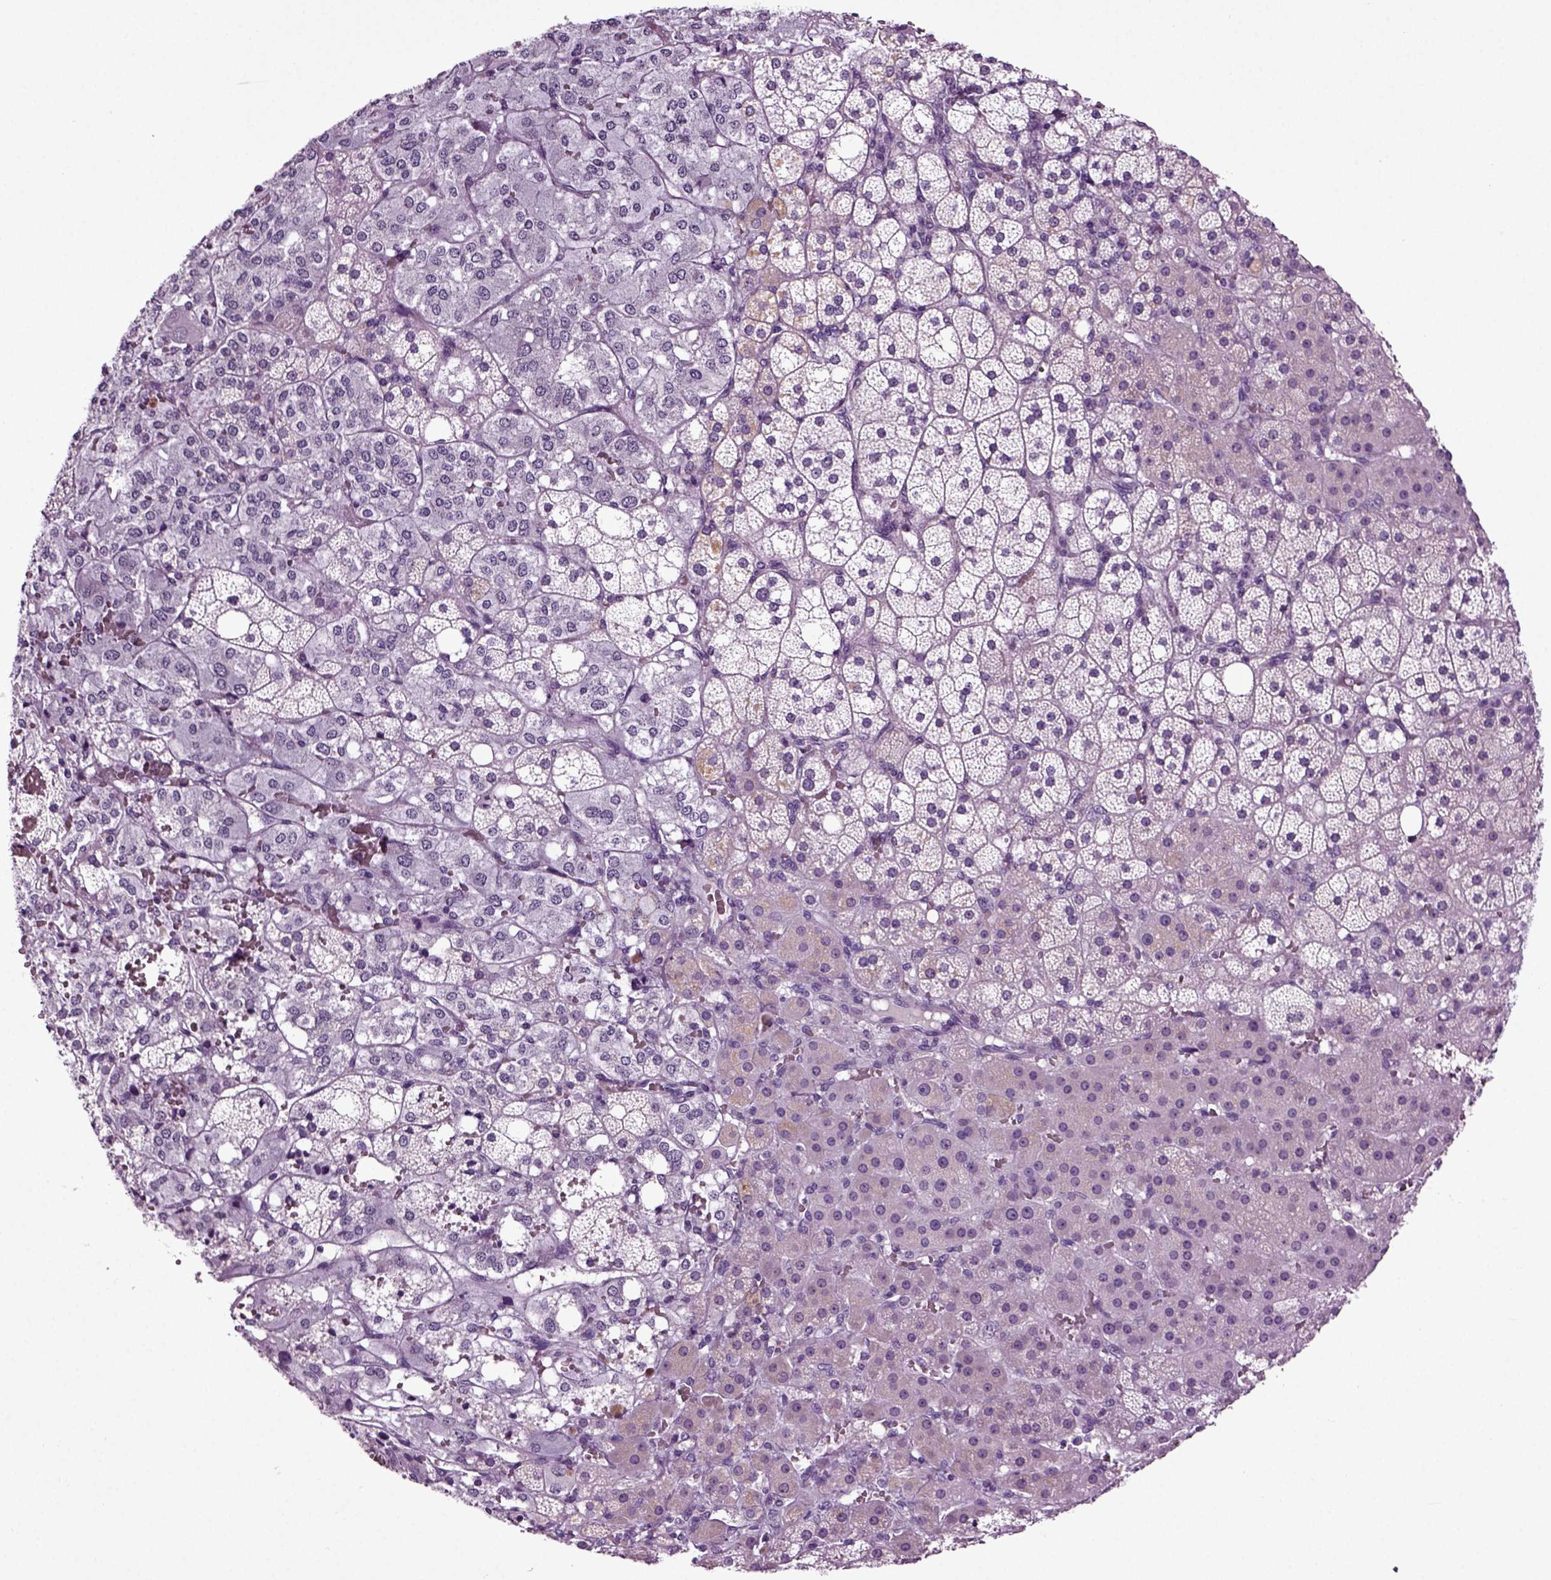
{"staining": {"intensity": "weak", "quantity": "<25%", "location": "cytoplasmic/membranous"}, "tissue": "adrenal gland", "cell_type": "Glandular cells", "image_type": "normal", "snomed": [{"axis": "morphology", "description": "Normal tissue, NOS"}, {"axis": "topography", "description": "Adrenal gland"}], "caption": "DAB (3,3'-diaminobenzidine) immunohistochemical staining of normal human adrenal gland shows no significant staining in glandular cells. (Brightfield microscopy of DAB IHC at high magnification).", "gene": "SPATA17", "patient": {"sex": "male", "age": 53}}